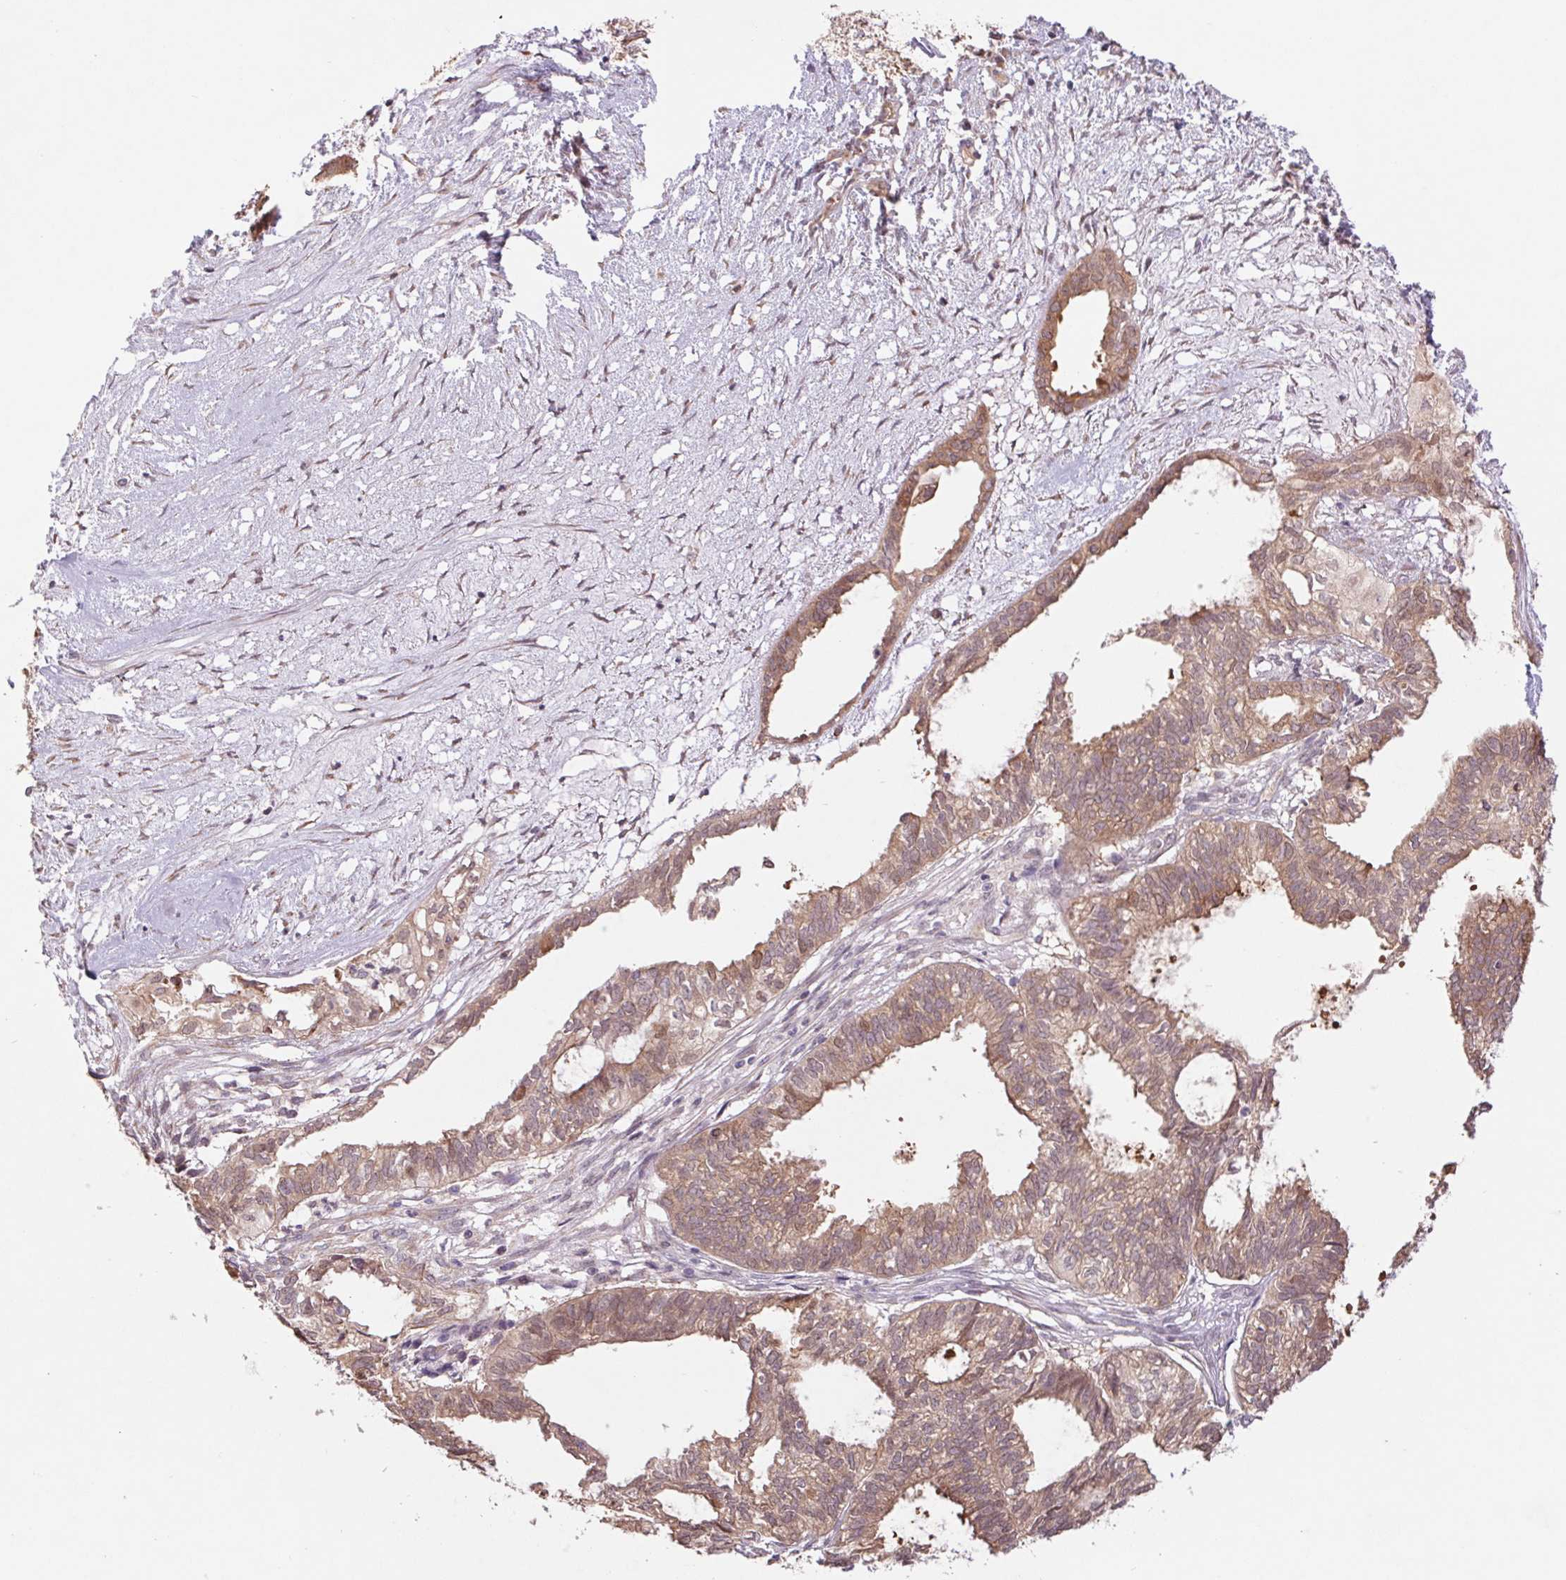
{"staining": {"intensity": "moderate", "quantity": "25%-75%", "location": "cytoplasmic/membranous"}, "tissue": "ovarian cancer", "cell_type": "Tumor cells", "image_type": "cancer", "snomed": [{"axis": "morphology", "description": "Carcinoma, endometroid"}, {"axis": "topography", "description": "Ovary"}], "caption": "Protein expression analysis of human ovarian endometroid carcinoma reveals moderate cytoplasmic/membranous positivity in approximately 25%-75% of tumor cells. Immunohistochemistry (ihc) stains the protein in brown and the nuclei are stained blue.", "gene": "RRM1", "patient": {"sex": "female", "age": 64}}